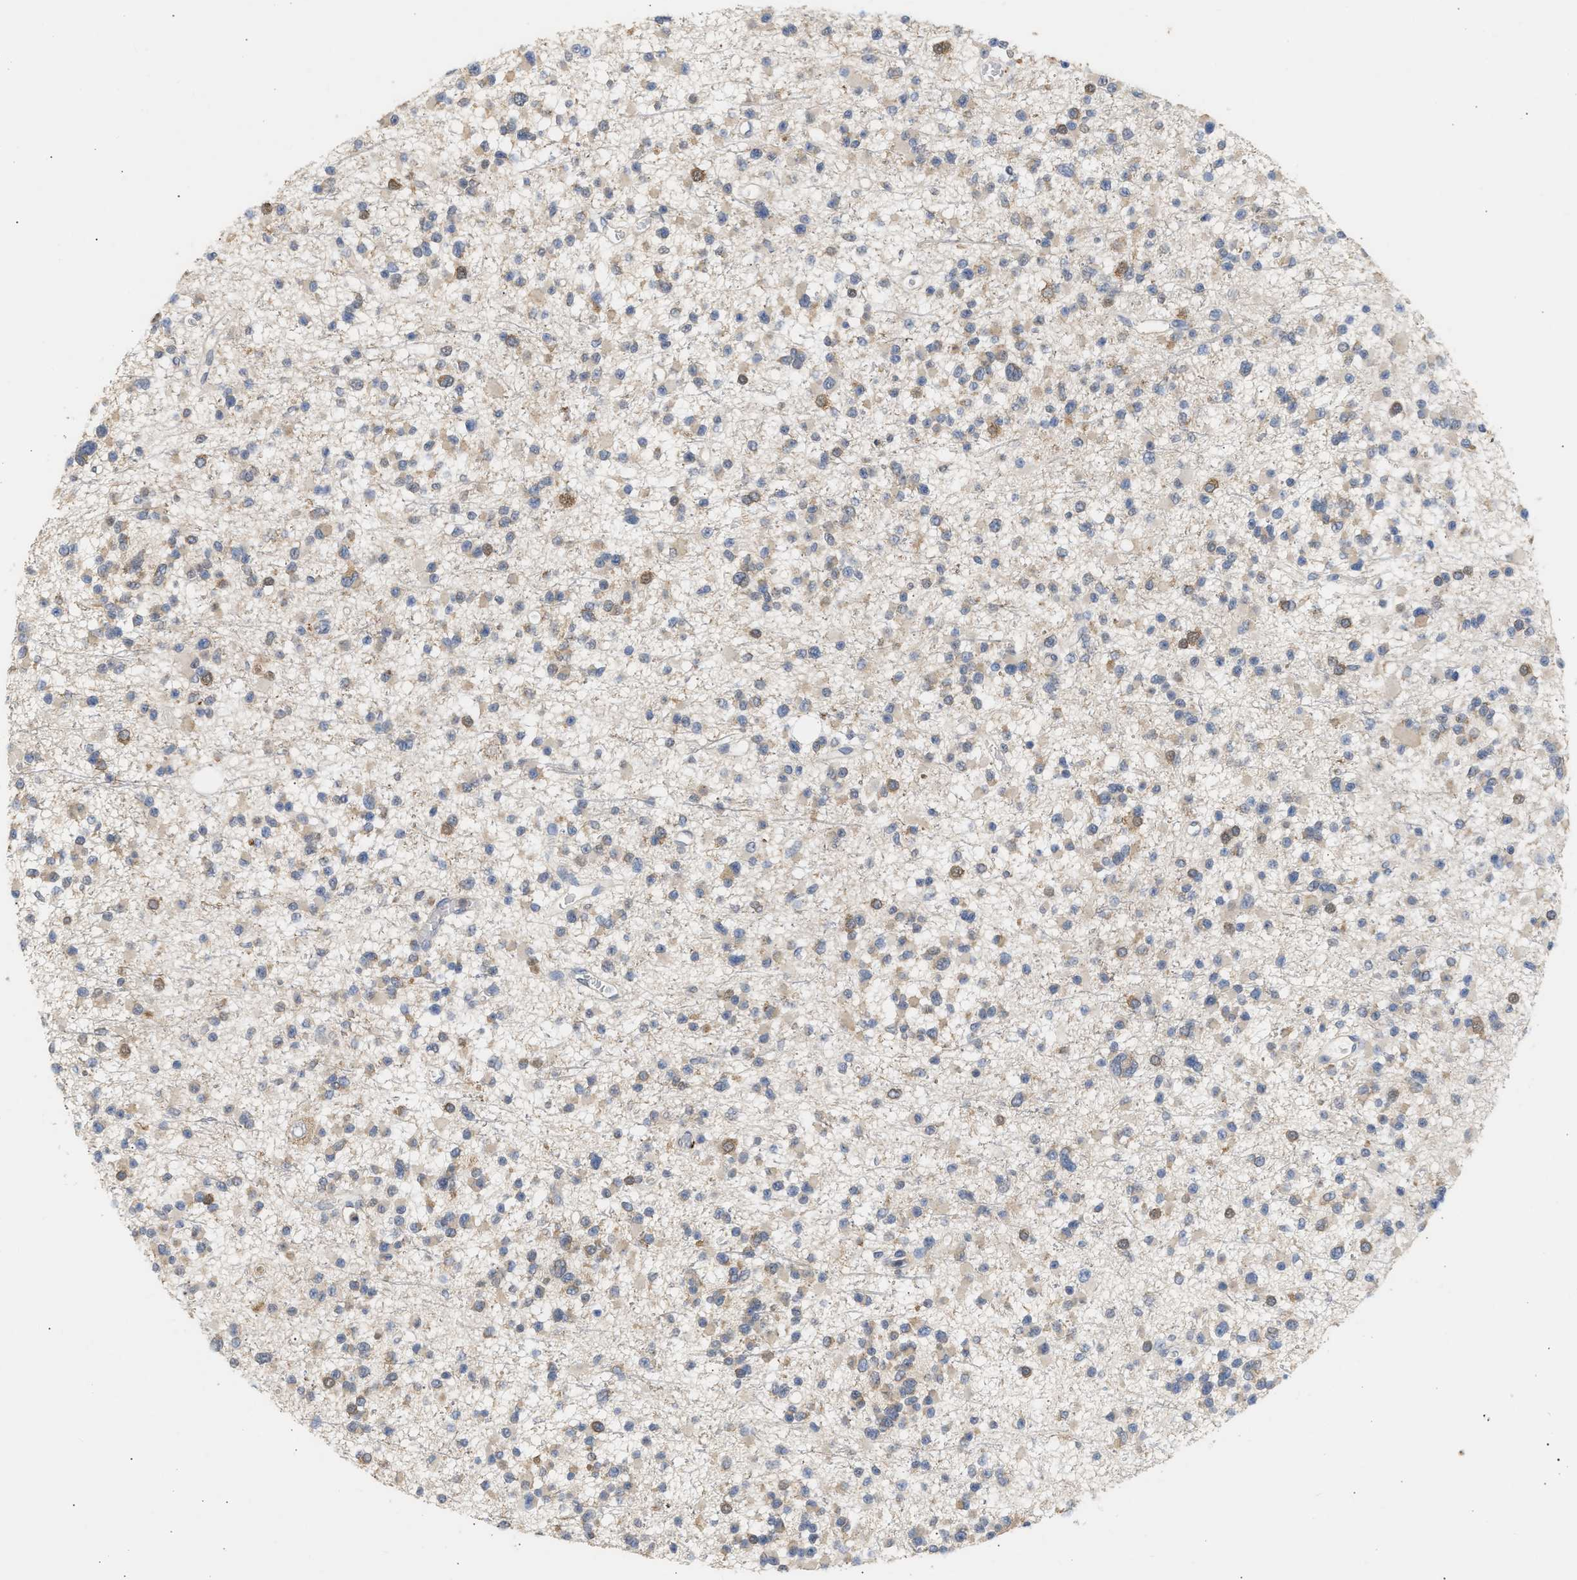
{"staining": {"intensity": "weak", "quantity": "25%-75%", "location": "cytoplasmic/membranous"}, "tissue": "glioma", "cell_type": "Tumor cells", "image_type": "cancer", "snomed": [{"axis": "morphology", "description": "Glioma, malignant, Low grade"}, {"axis": "topography", "description": "Brain"}], "caption": "Brown immunohistochemical staining in glioma demonstrates weak cytoplasmic/membranous expression in about 25%-75% of tumor cells.", "gene": "GCN1", "patient": {"sex": "female", "age": 22}}